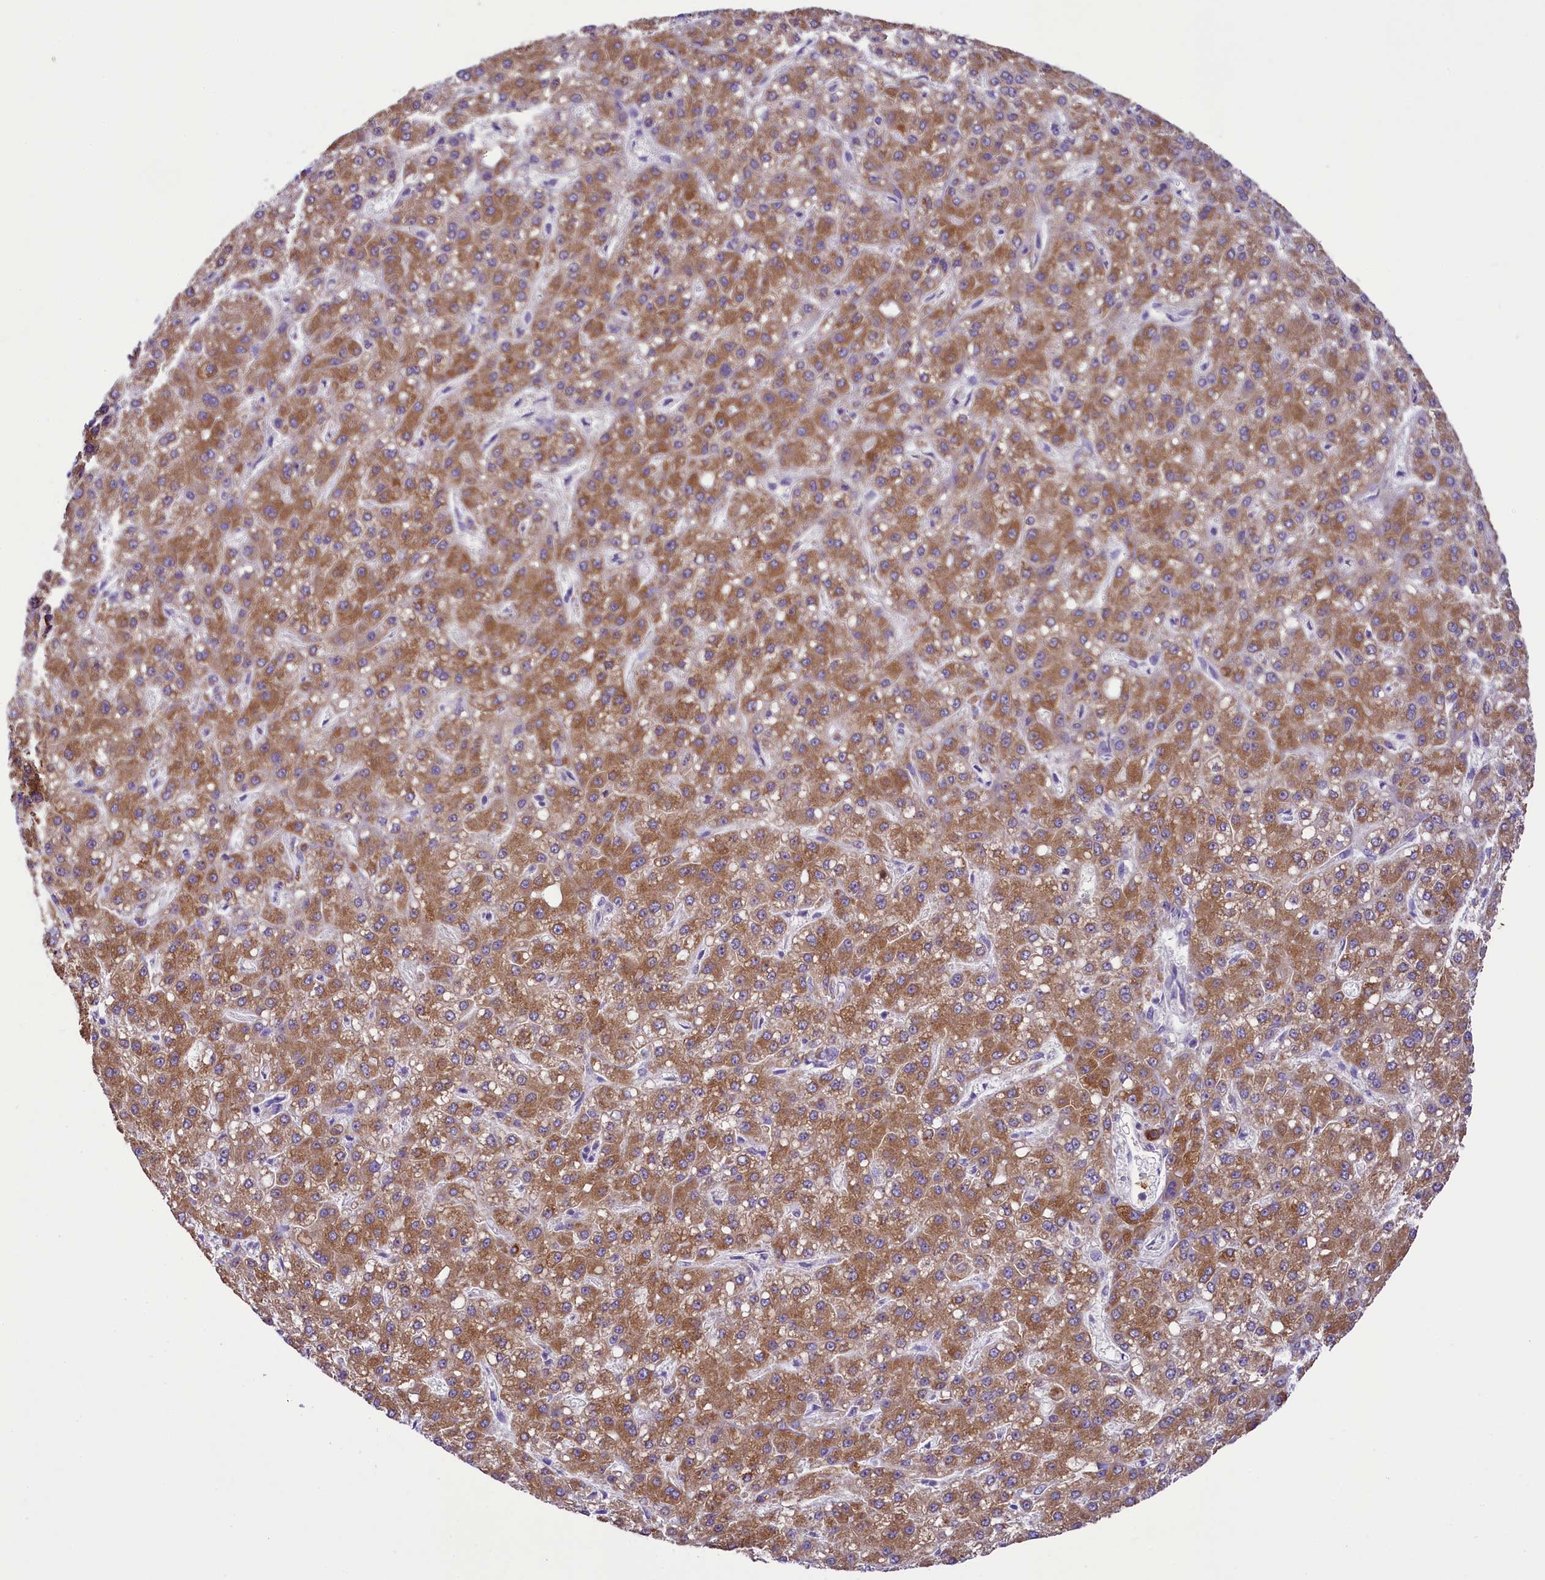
{"staining": {"intensity": "moderate", "quantity": ">75%", "location": "cytoplasmic/membranous"}, "tissue": "liver cancer", "cell_type": "Tumor cells", "image_type": "cancer", "snomed": [{"axis": "morphology", "description": "Carcinoma, Hepatocellular, NOS"}, {"axis": "topography", "description": "Liver"}], "caption": "Liver hepatocellular carcinoma tissue exhibits moderate cytoplasmic/membranous expression in about >75% of tumor cells, visualized by immunohistochemistry.", "gene": "LARP4", "patient": {"sex": "male", "age": 67}}